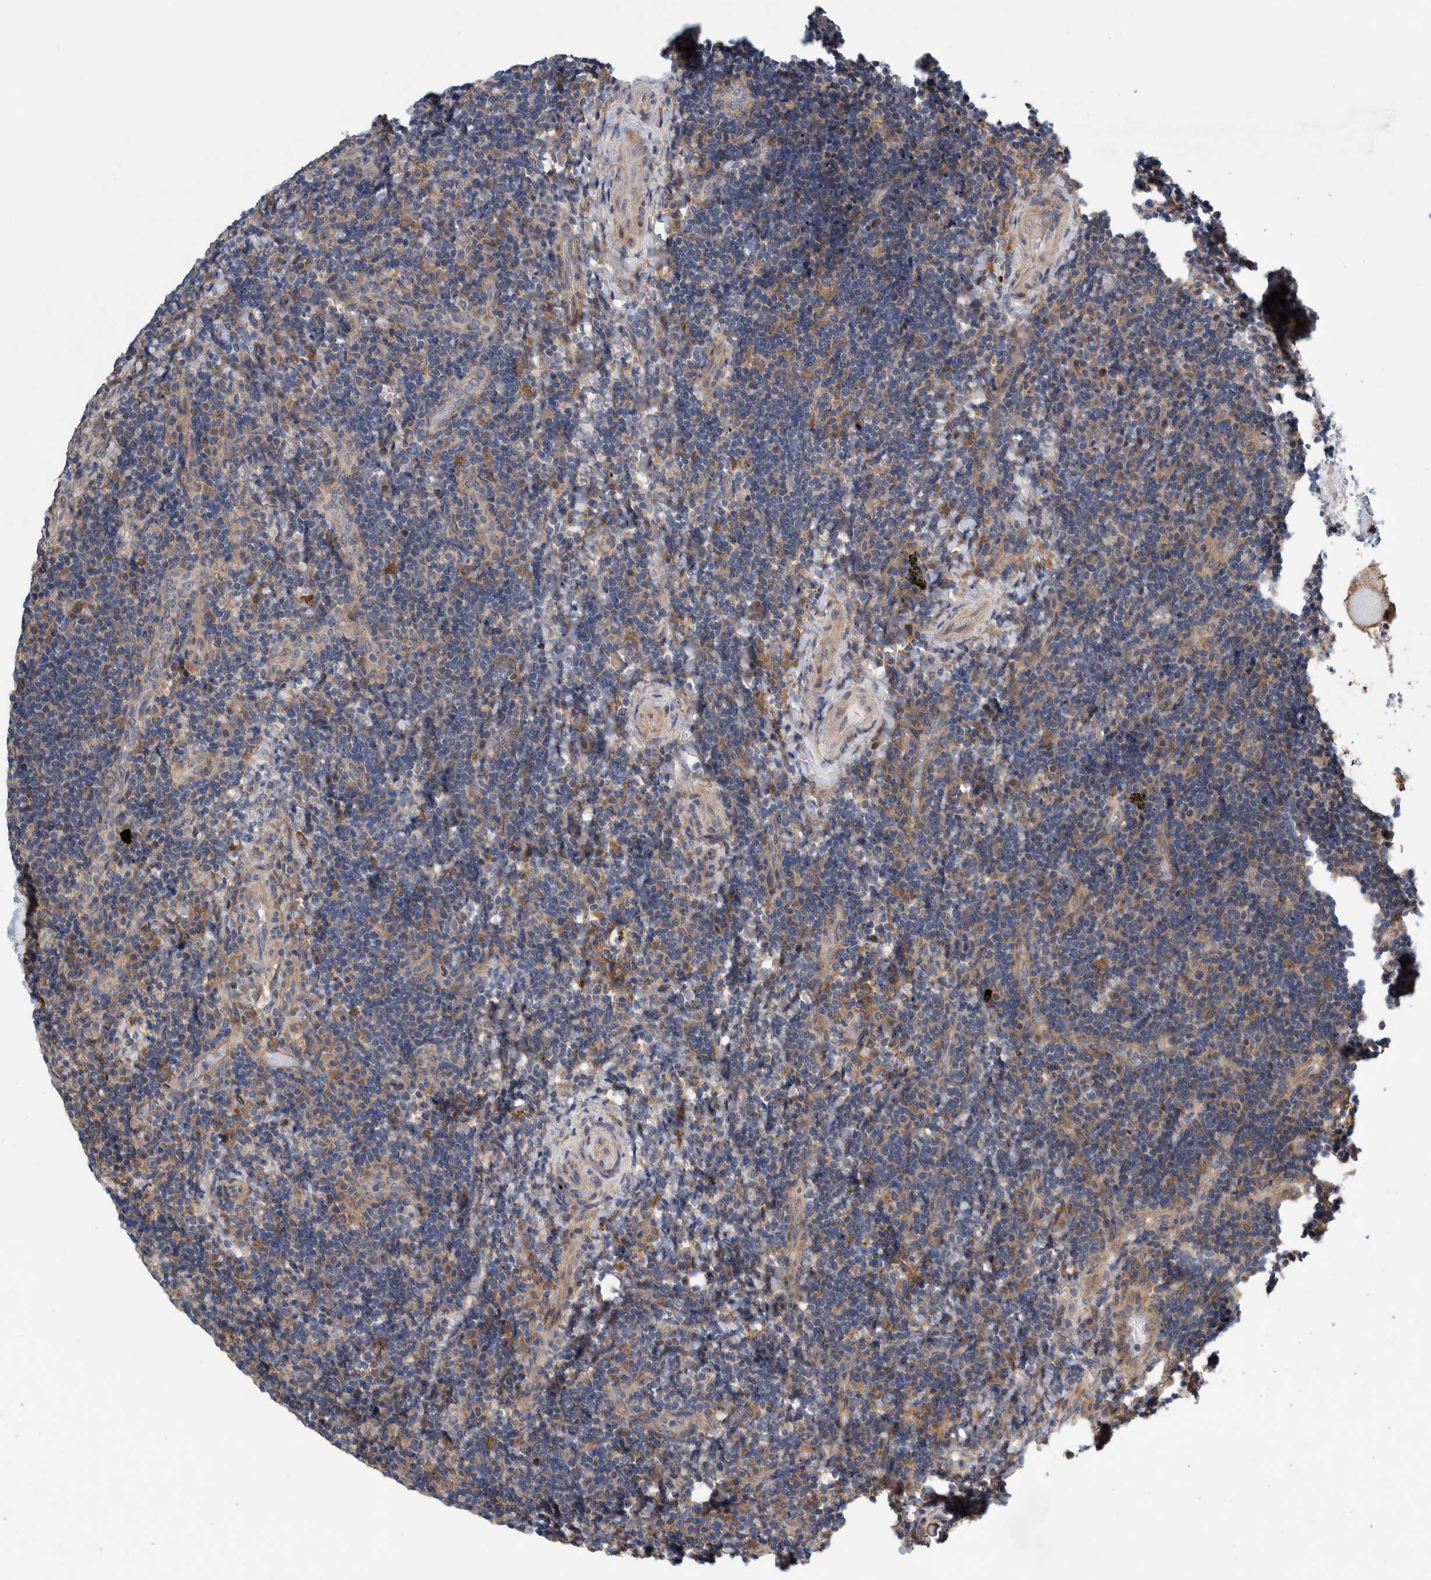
{"staining": {"intensity": "weak", "quantity": "<25%", "location": "cytoplasmic/membranous"}, "tissue": "lymphoma", "cell_type": "Tumor cells", "image_type": "cancer", "snomed": [{"axis": "morphology", "description": "Malignant lymphoma, non-Hodgkin's type, High grade"}, {"axis": "topography", "description": "Tonsil"}], "caption": "Immunohistochemical staining of high-grade malignant lymphoma, non-Hodgkin's type demonstrates no significant staining in tumor cells.", "gene": "PIK3R6", "patient": {"sex": "female", "age": 36}}